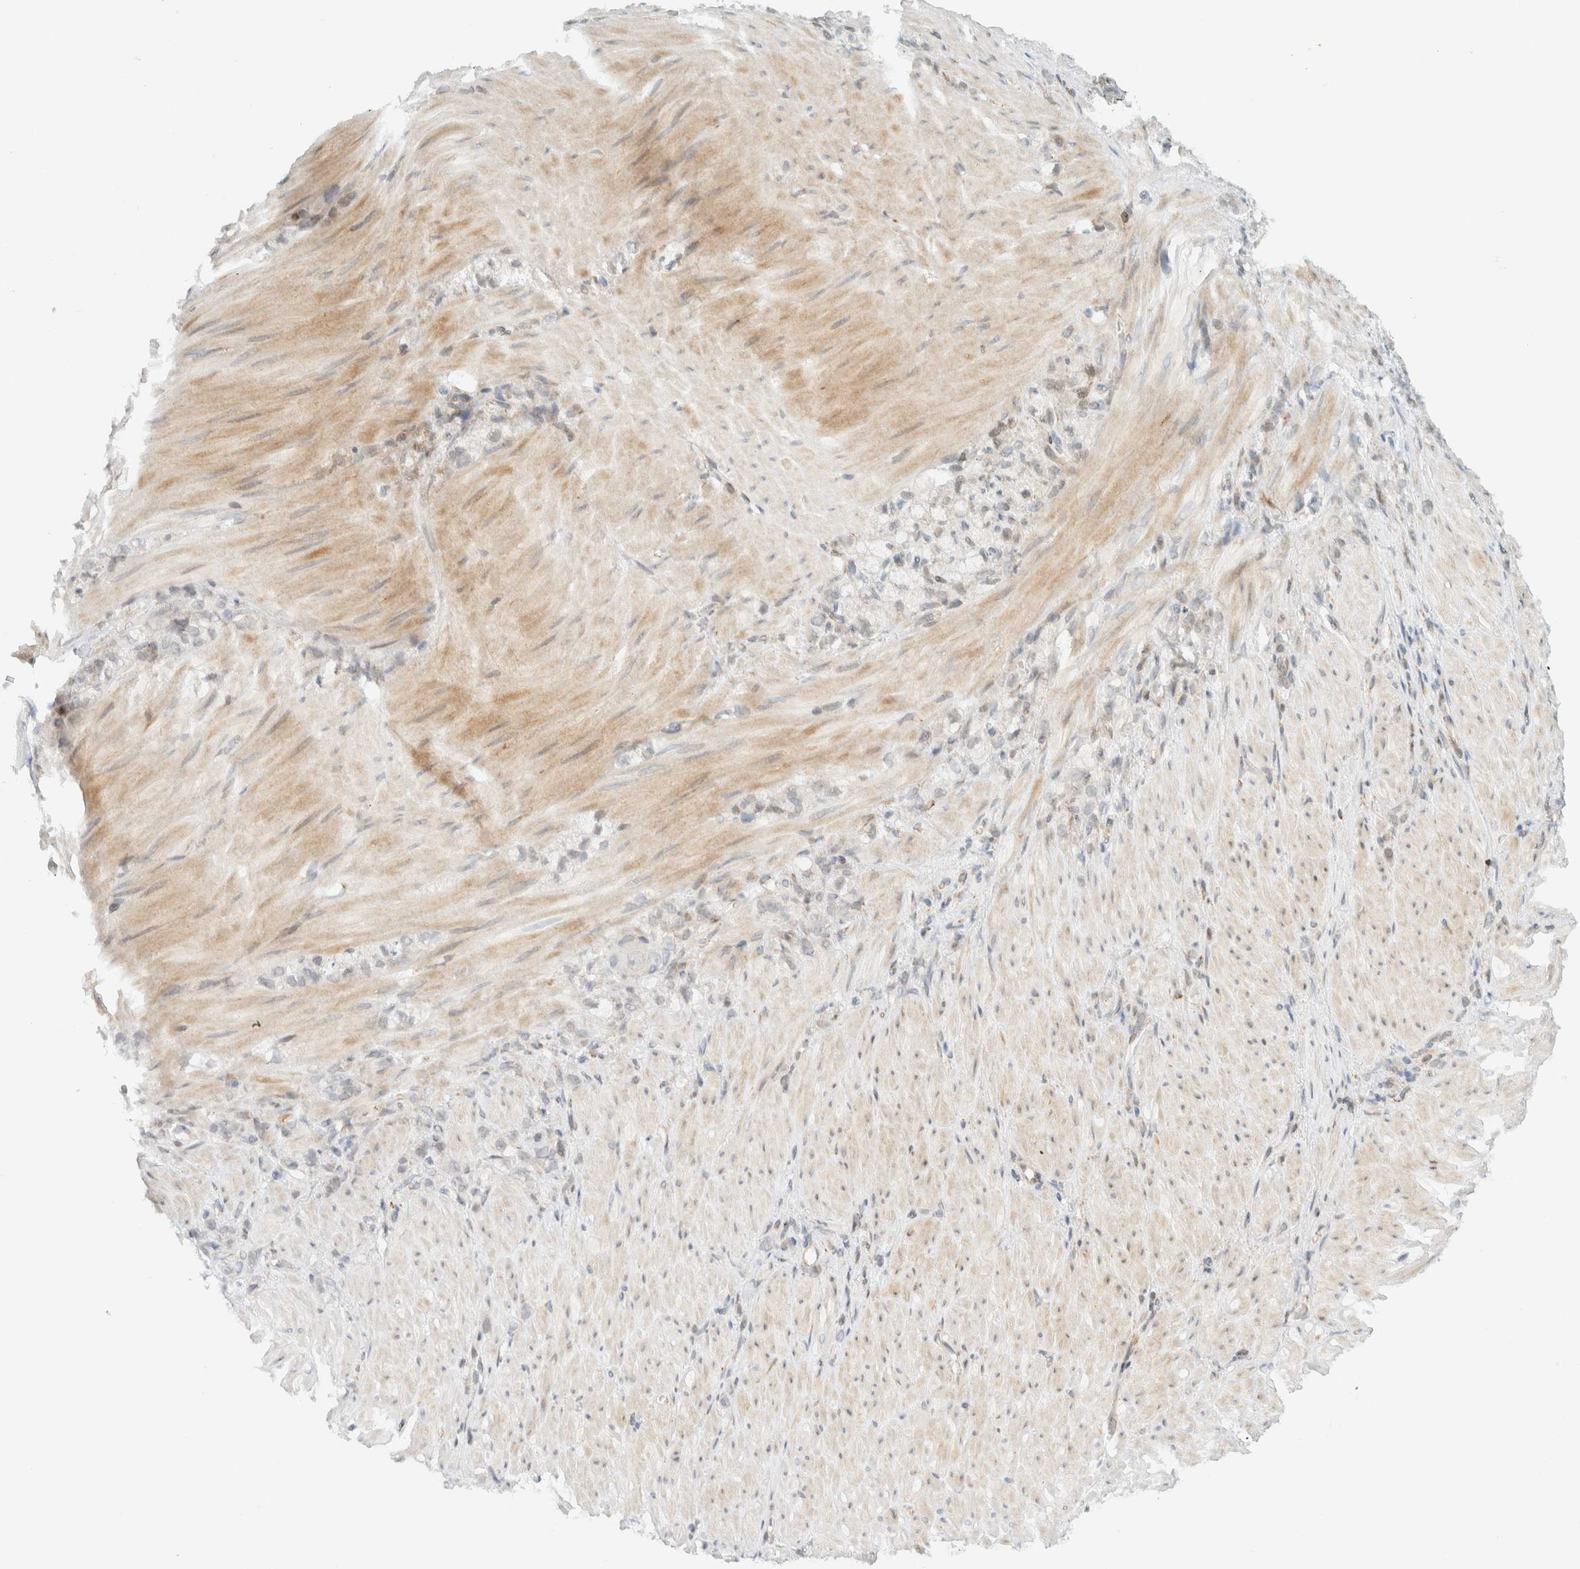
{"staining": {"intensity": "weak", "quantity": "<25%", "location": "cytoplasmic/membranous"}, "tissue": "stomach cancer", "cell_type": "Tumor cells", "image_type": "cancer", "snomed": [{"axis": "morphology", "description": "Normal tissue, NOS"}, {"axis": "morphology", "description": "Adenocarcinoma, NOS"}, {"axis": "topography", "description": "Stomach"}], "caption": "This is a image of IHC staining of stomach adenocarcinoma, which shows no expression in tumor cells. (DAB (3,3'-diaminobenzidine) IHC visualized using brightfield microscopy, high magnification).", "gene": "ITPRID1", "patient": {"sex": "male", "age": 82}}